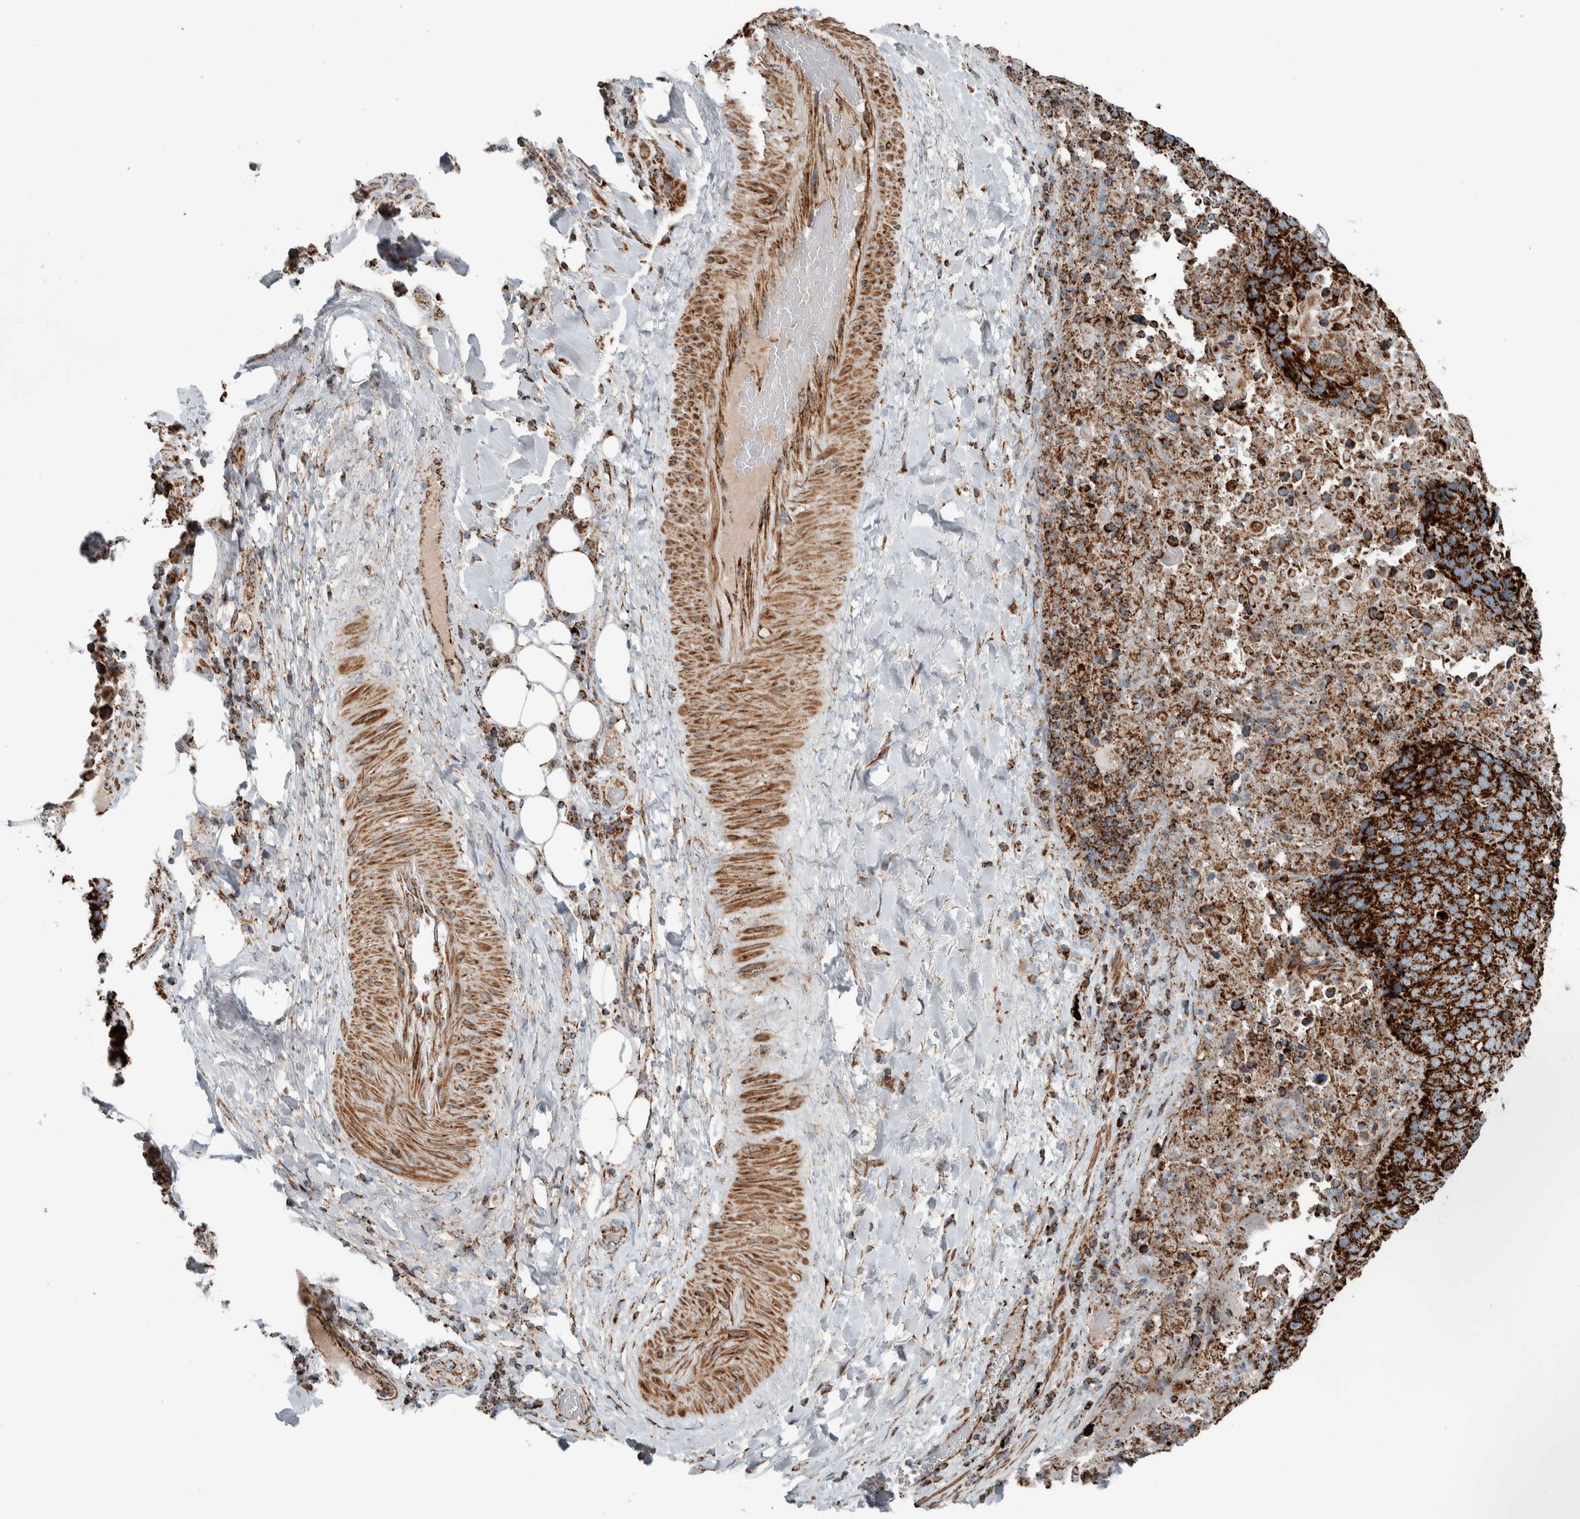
{"staining": {"intensity": "strong", "quantity": ">75%", "location": "cytoplasmic/membranous"}, "tissue": "lung cancer", "cell_type": "Tumor cells", "image_type": "cancer", "snomed": [{"axis": "morphology", "description": "Squamous cell carcinoma, NOS"}, {"axis": "topography", "description": "Lung"}], "caption": "Squamous cell carcinoma (lung) was stained to show a protein in brown. There is high levels of strong cytoplasmic/membranous positivity in approximately >75% of tumor cells.", "gene": "CNTROB", "patient": {"sex": "male", "age": 66}}